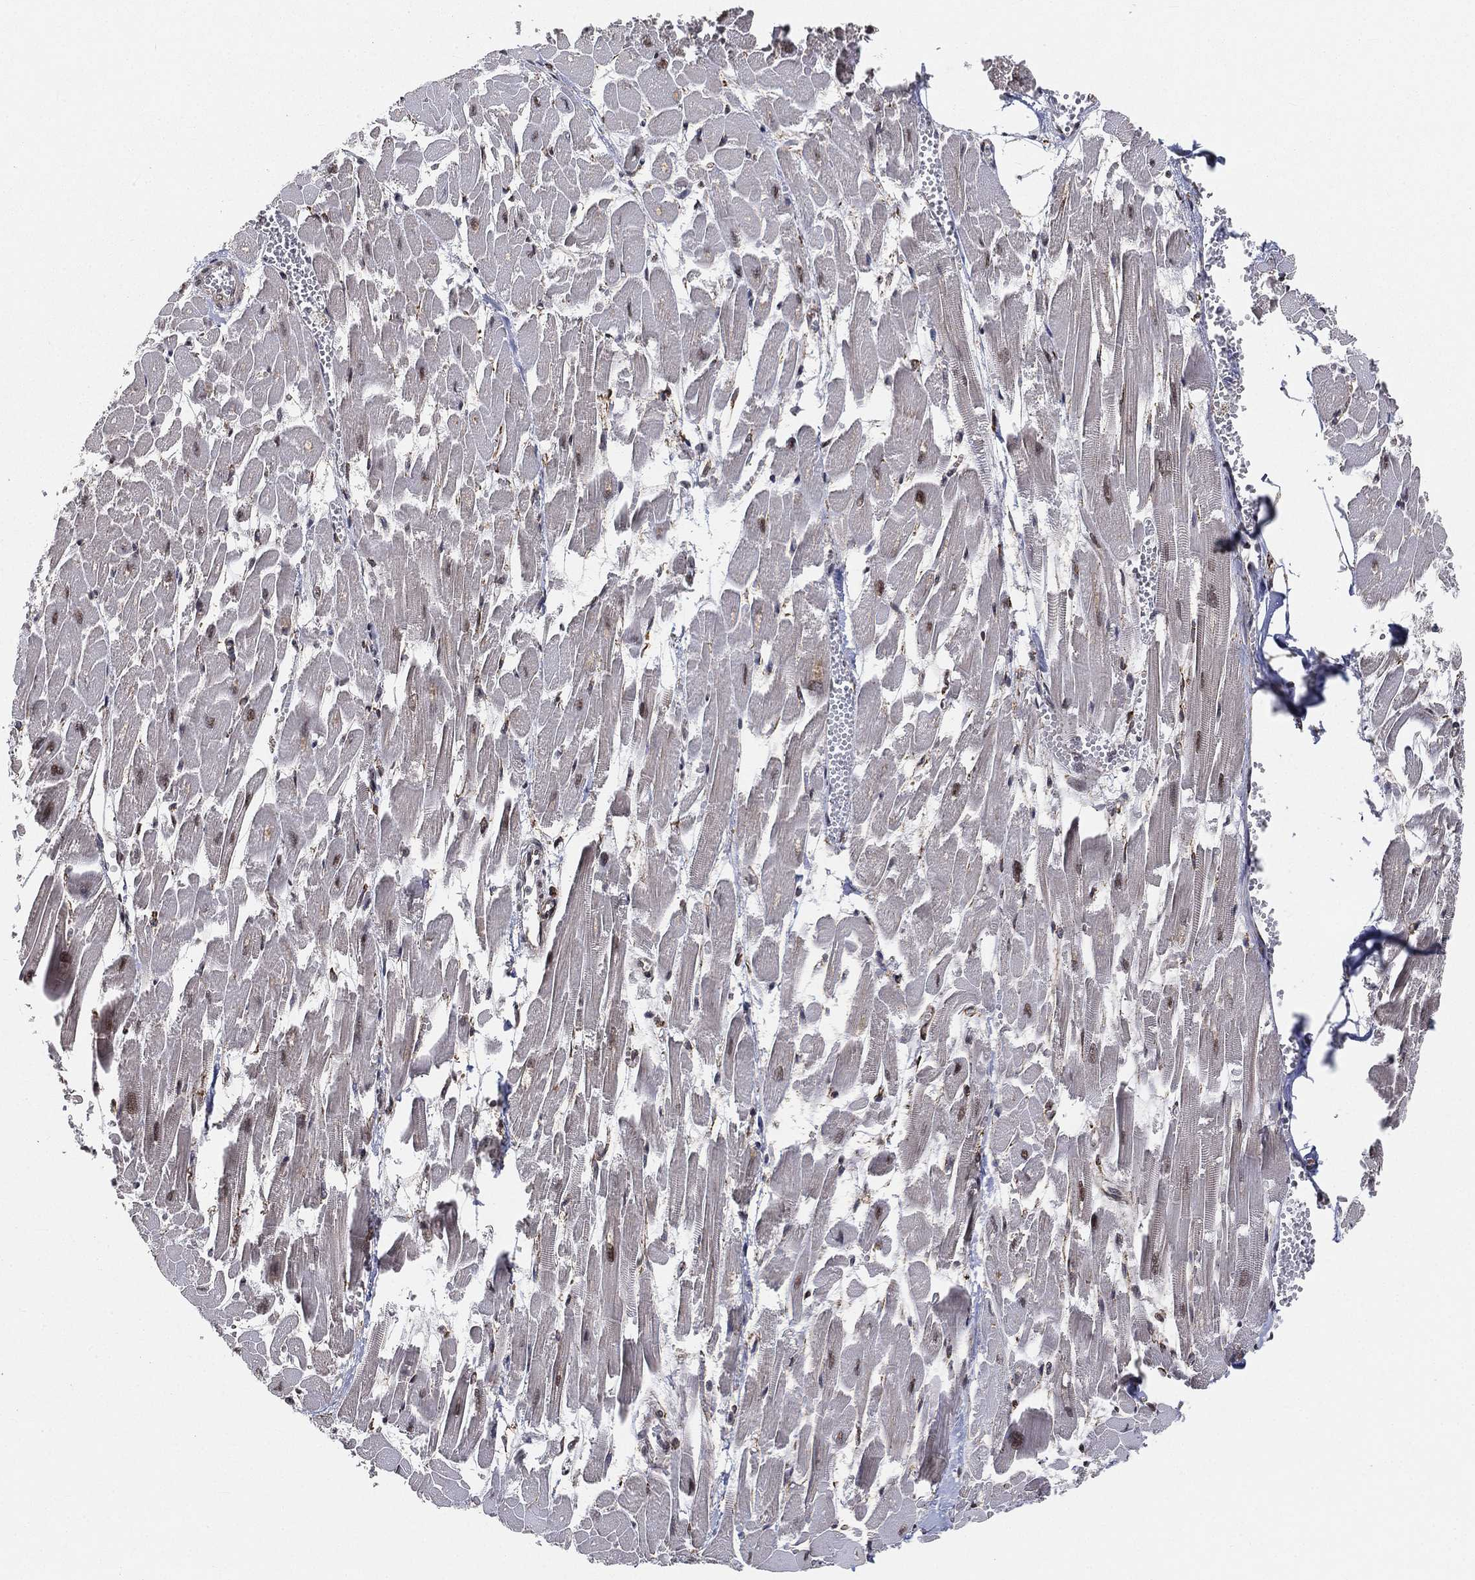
{"staining": {"intensity": "strong", "quantity": "25%-75%", "location": "nuclear"}, "tissue": "heart muscle", "cell_type": "Cardiomyocytes", "image_type": "normal", "snomed": [{"axis": "morphology", "description": "Normal tissue, NOS"}, {"axis": "topography", "description": "Heart"}], "caption": "A brown stain highlights strong nuclear expression of a protein in cardiomyocytes of normal heart muscle. The staining is performed using DAB brown chromogen to label protein expression. The nuclei are counter-stained blue using hematoxylin.", "gene": "RSRC2", "patient": {"sex": "female", "age": 52}}